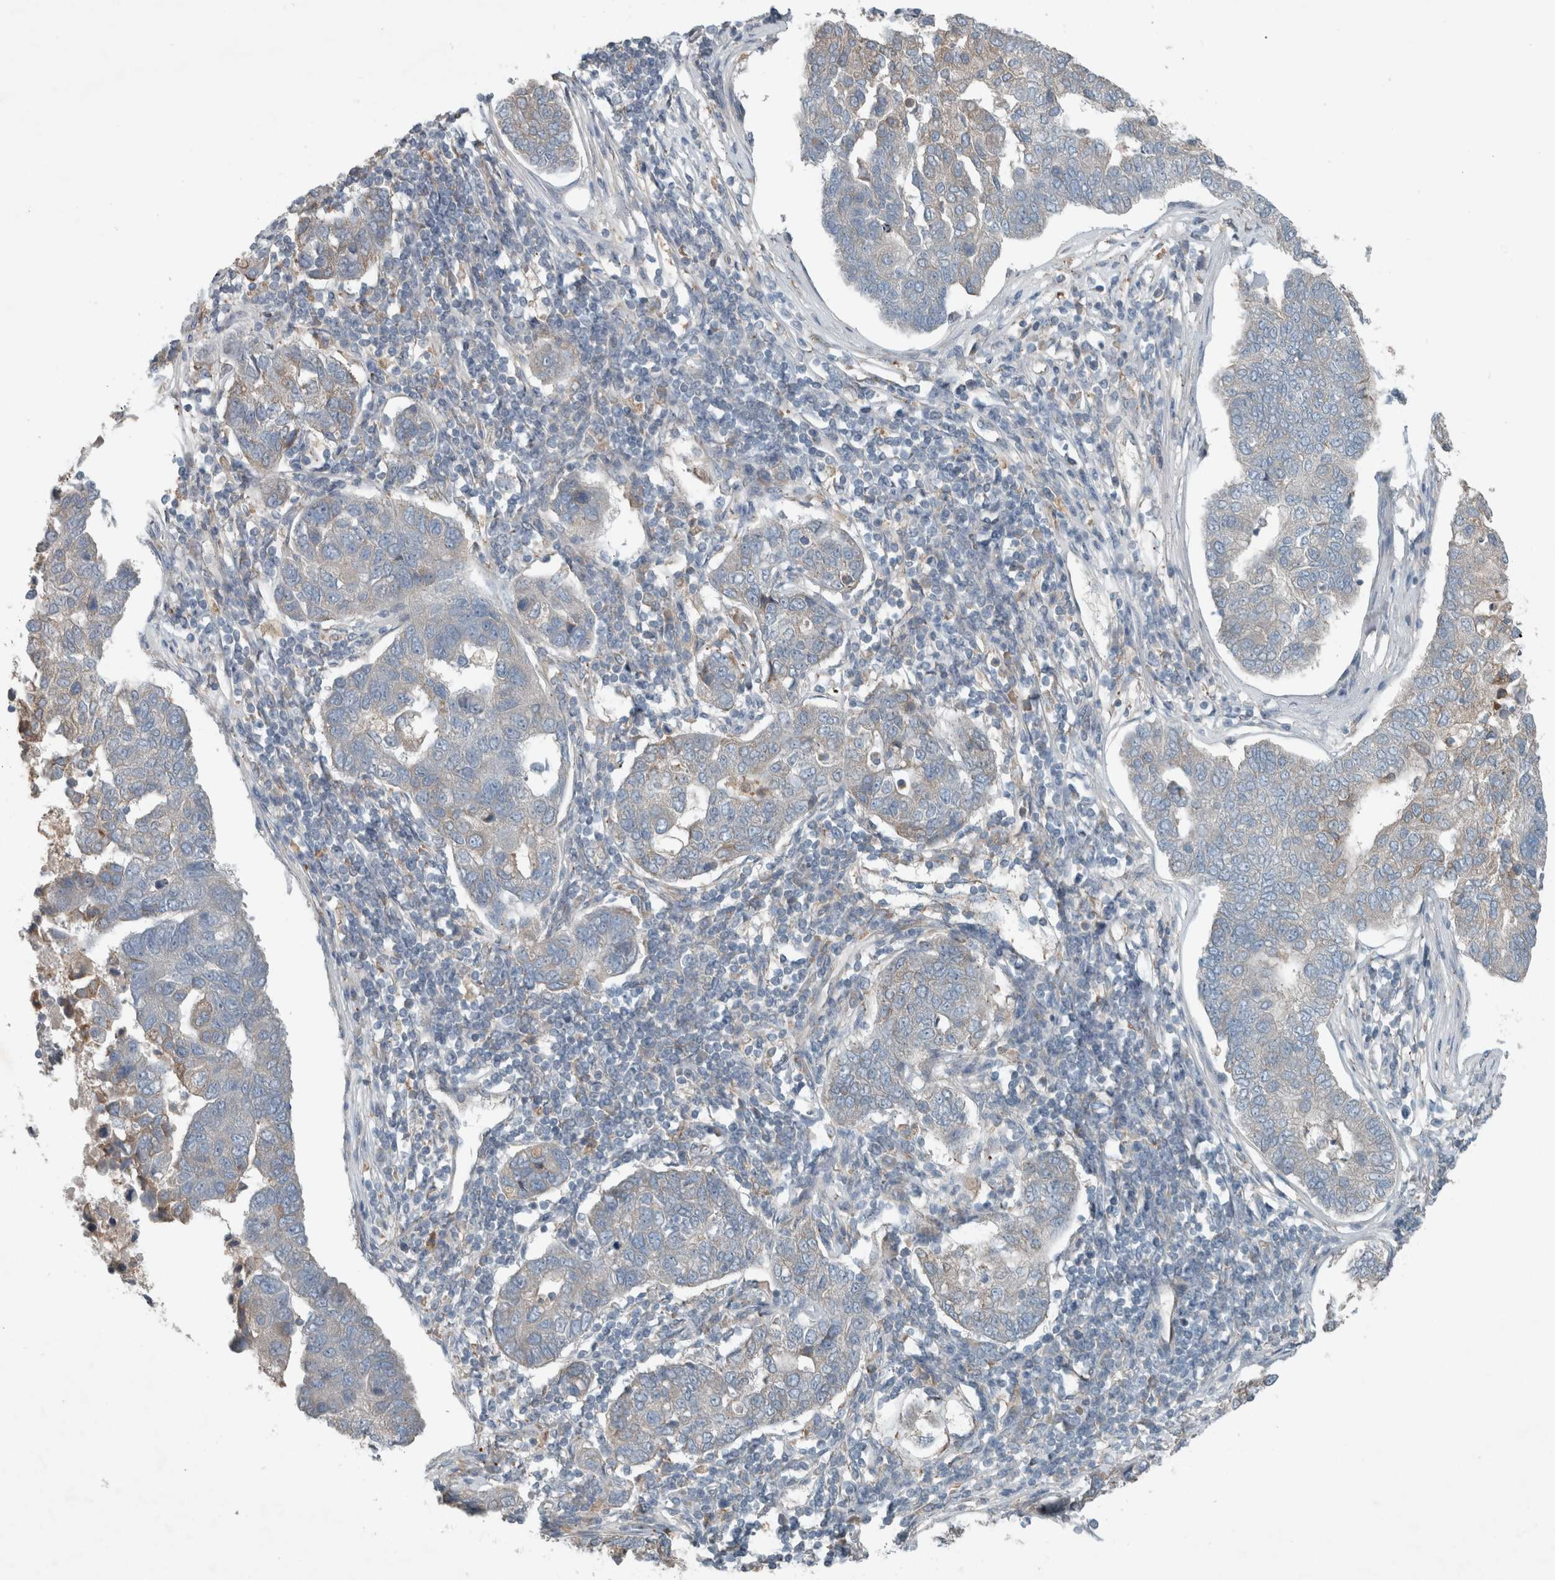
{"staining": {"intensity": "weak", "quantity": "<25%", "location": "cytoplasmic/membranous"}, "tissue": "pancreatic cancer", "cell_type": "Tumor cells", "image_type": "cancer", "snomed": [{"axis": "morphology", "description": "Adenocarcinoma, NOS"}, {"axis": "topography", "description": "Pancreas"}], "caption": "Immunohistochemistry image of neoplastic tissue: pancreatic adenocarcinoma stained with DAB (3,3'-diaminobenzidine) reveals no significant protein staining in tumor cells.", "gene": "JADE2", "patient": {"sex": "female", "age": 61}}